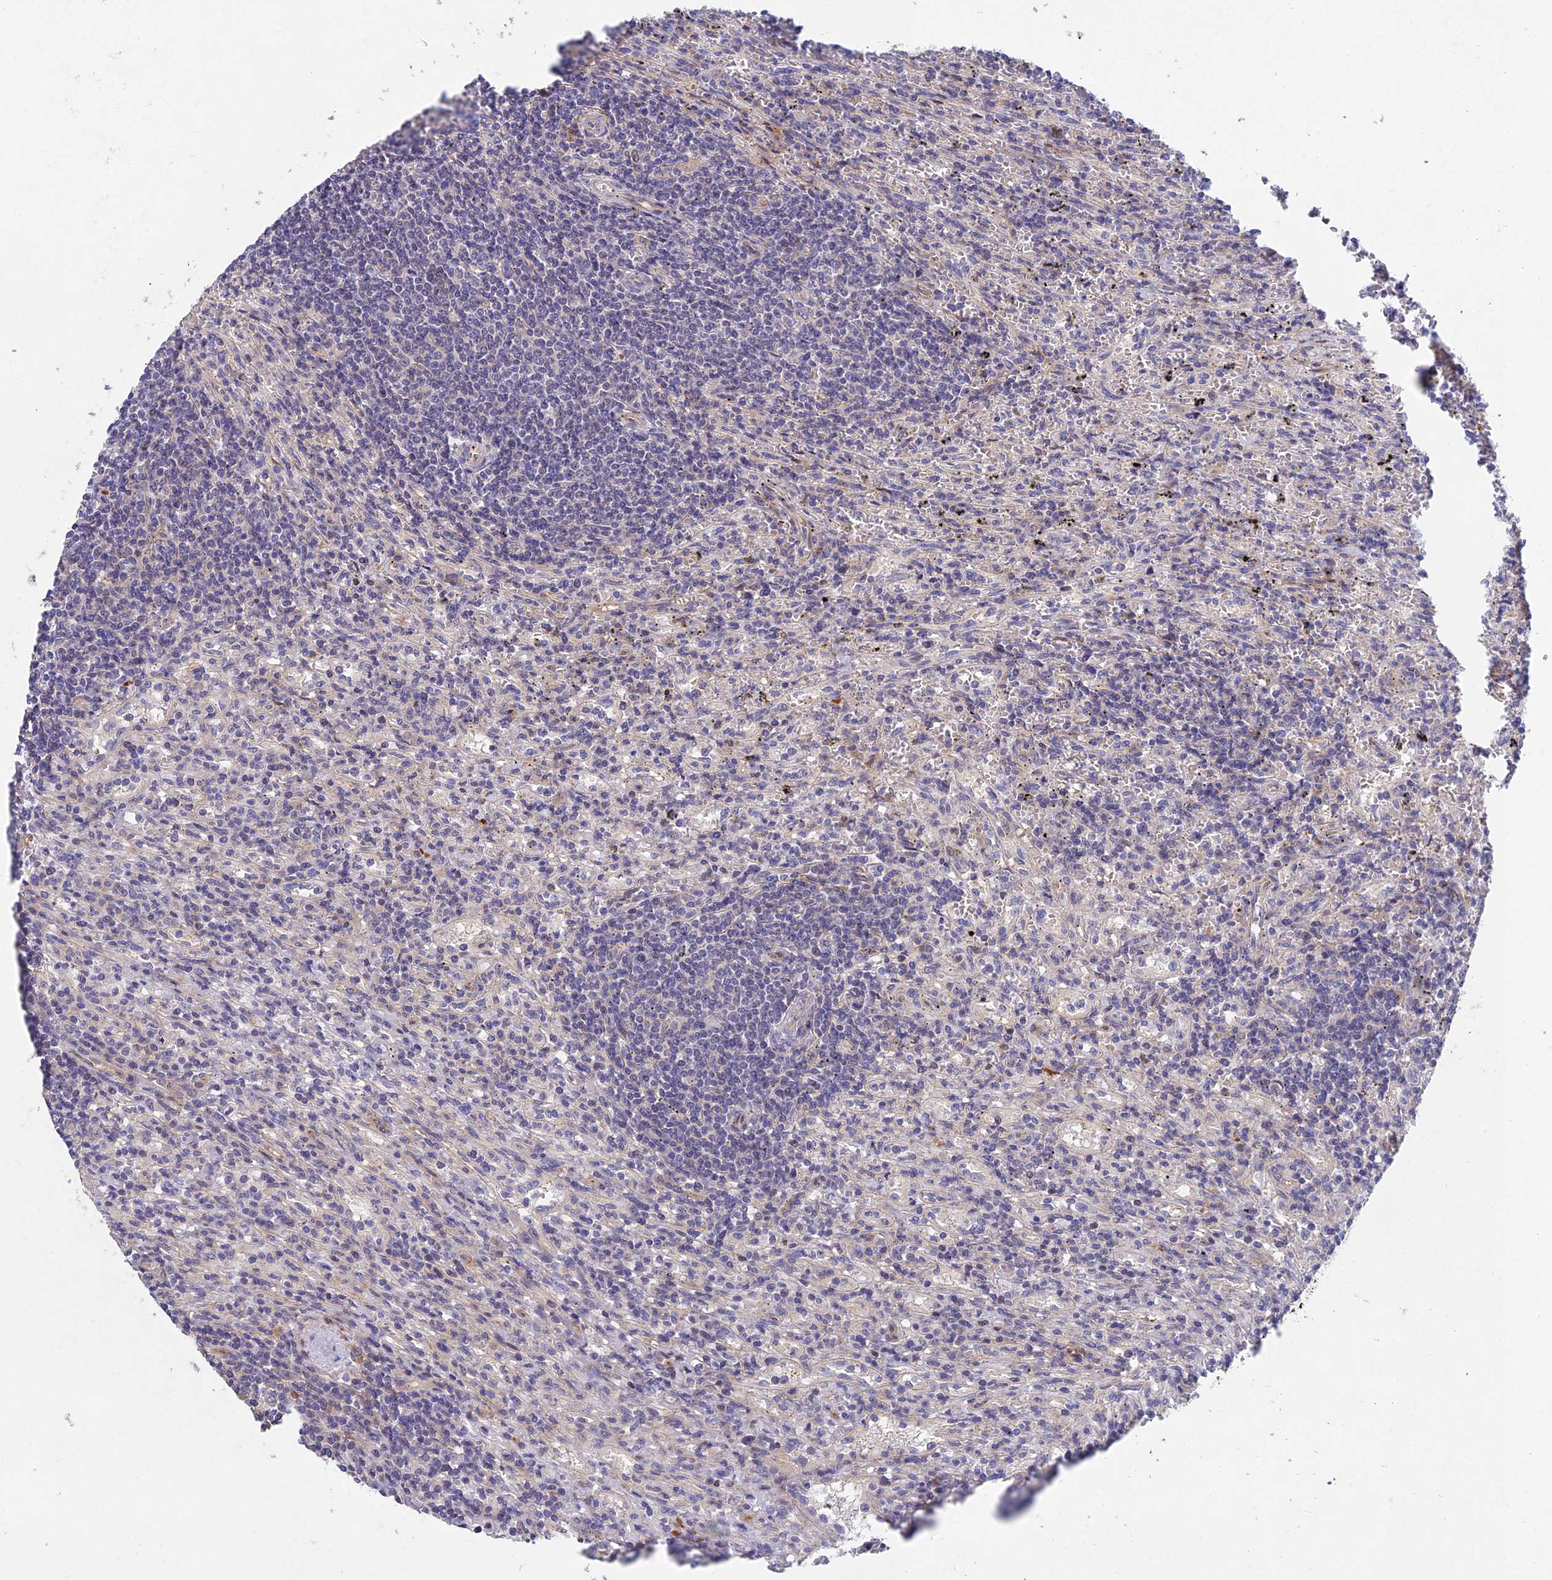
{"staining": {"intensity": "negative", "quantity": "none", "location": "none"}, "tissue": "lymphoma", "cell_type": "Tumor cells", "image_type": "cancer", "snomed": [{"axis": "morphology", "description": "Malignant lymphoma, non-Hodgkin's type, Low grade"}, {"axis": "topography", "description": "Spleen"}], "caption": "Tumor cells show no significant staining in low-grade malignant lymphoma, non-Hodgkin's type.", "gene": "NSMCE1", "patient": {"sex": "male", "age": 76}}